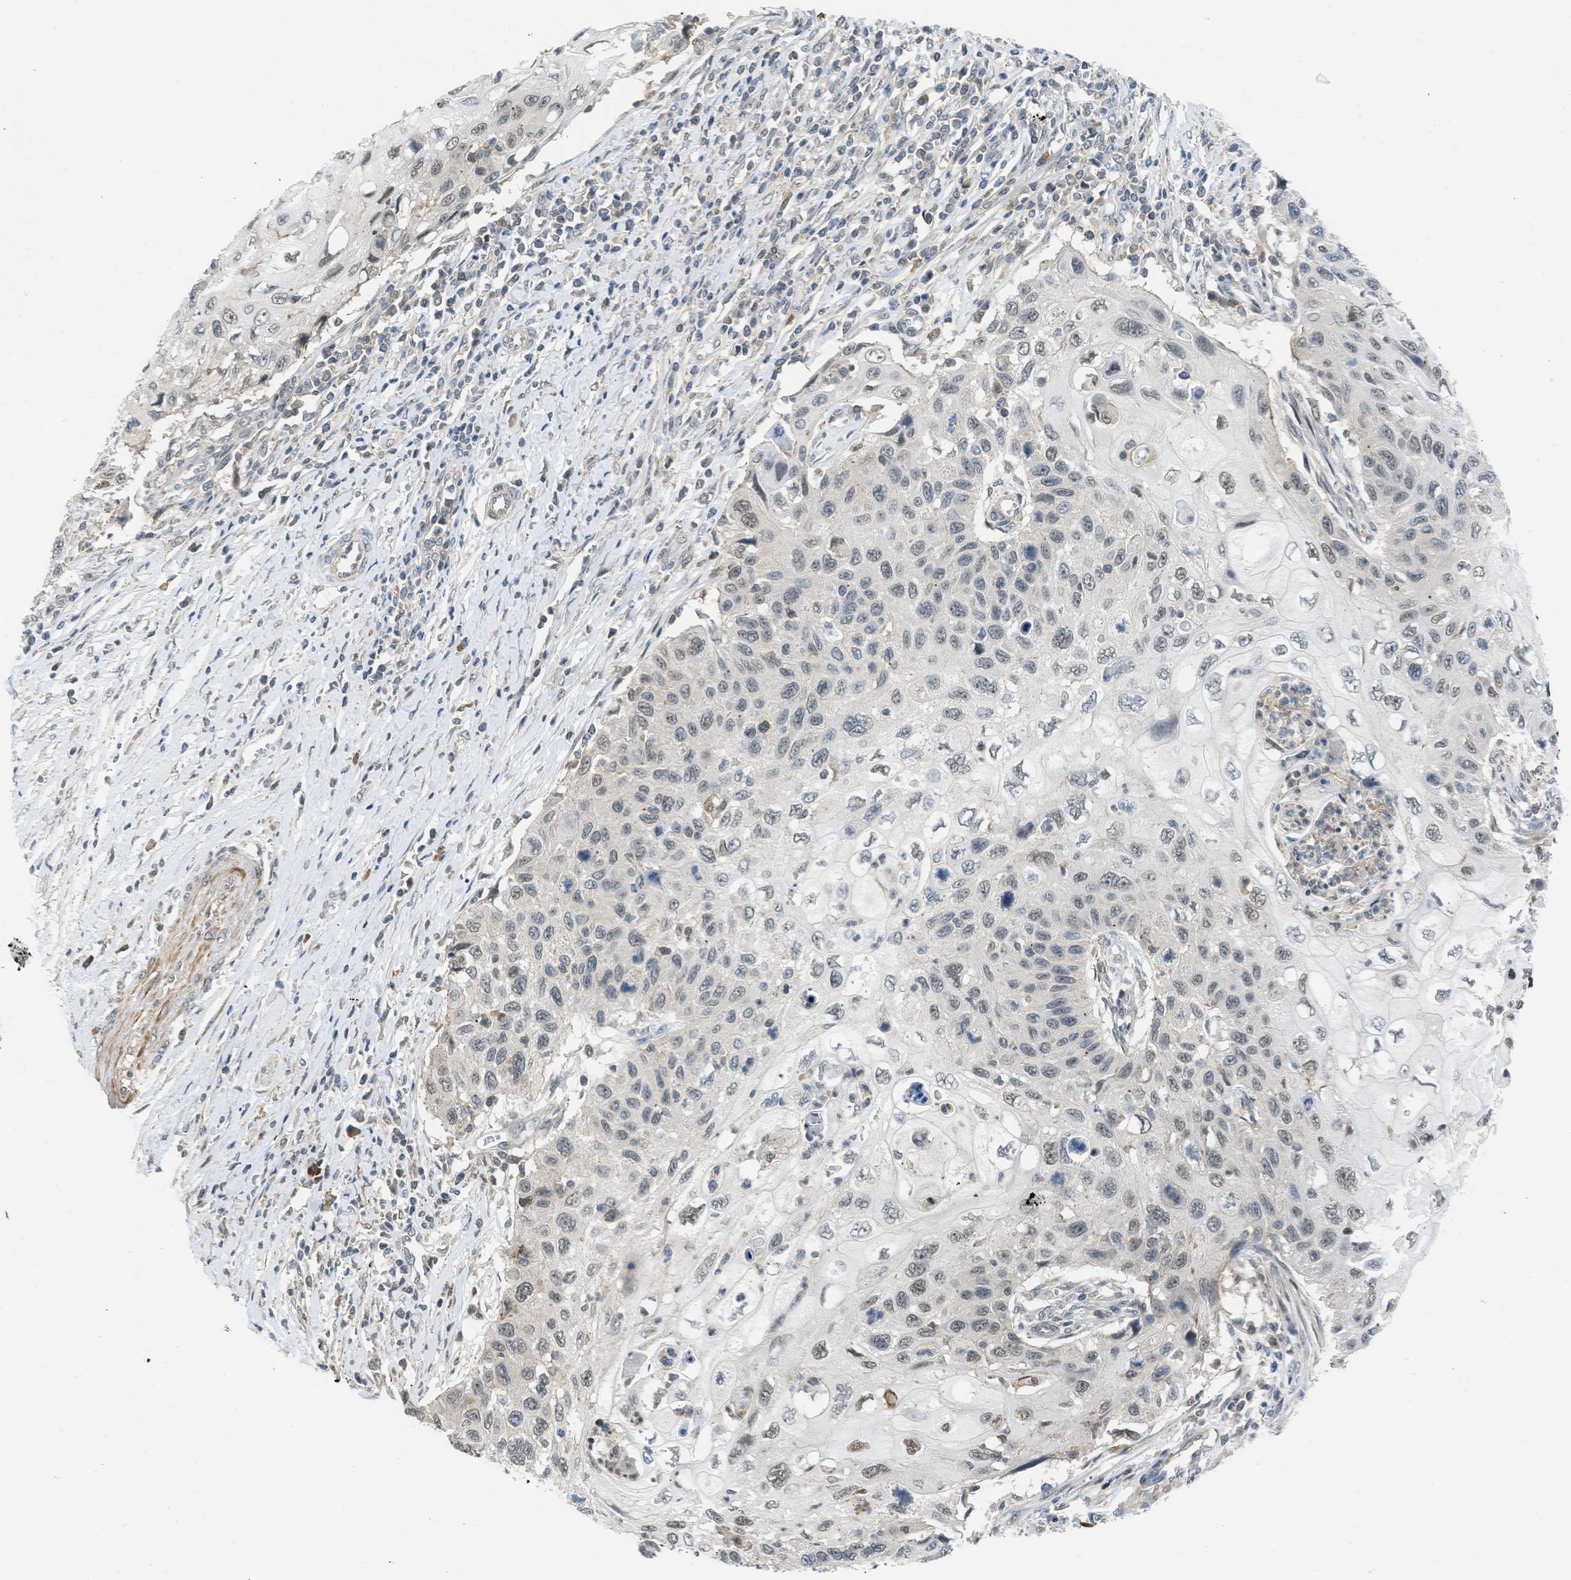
{"staining": {"intensity": "weak", "quantity": "<25%", "location": "nuclear"}, "tissue": "cervical cancer", "cell_type": "Tumor cells", "image_type": "cancer", "snomed": [{"axis": "morphology", "description": "Squamous cell carcinoma, NOS"}, {"axis": "topography", "description": "Cervix"}], "caption": "Protein analysis of cervical cancer (squamous cell carcinoma) reveals no significant positivity in tumor cells.", "gene": "TTBK2", "patient": {"sex": "female", "age": 70}}